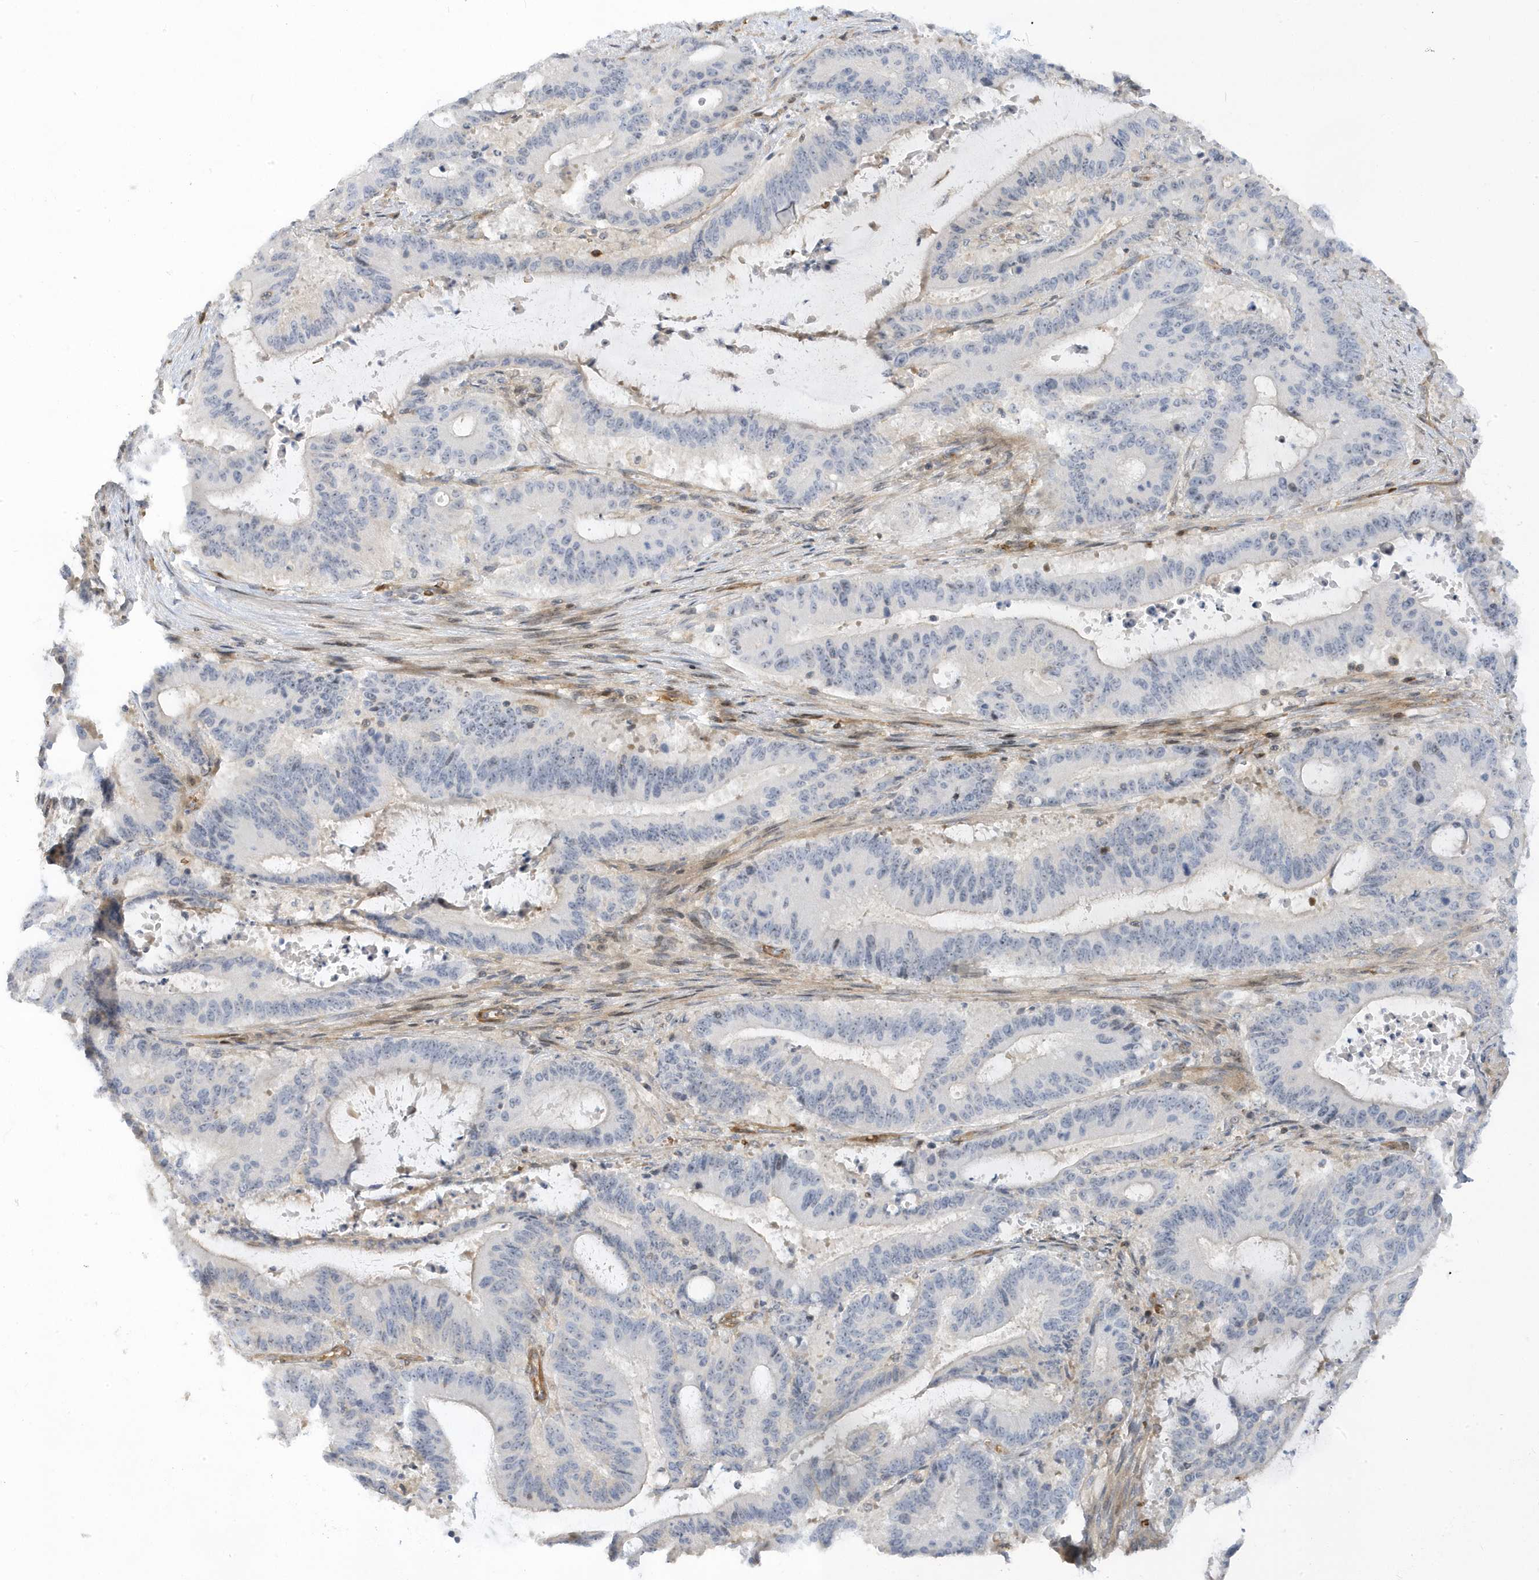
{"staining": {"intensity": "negative", "quantity": "none", "location": "none"}, "tissue": "liver cancer", "cell_type": "Tumor cells", "image_type": "cancer", "snomed": [{"axis": "morphology", "description": "Normal tissue, NOS"}, {"axis": "morphology", "description": "Cholangiocarcinoma"}, {"axis": "topography", "description": "Liver"}, {"axis": "topography", "description": "Peripheral nerve tissue"}], "caption": "Image shows no protein staining in tumor cells of cholangiocarcinoma (liver) tissue. (DAB immunohistochemistry (IHC) visualized using brightfield microscopy, high magnification).", "gene": "MAP7D3", "patient": {"sex": "female", "age": 73}}